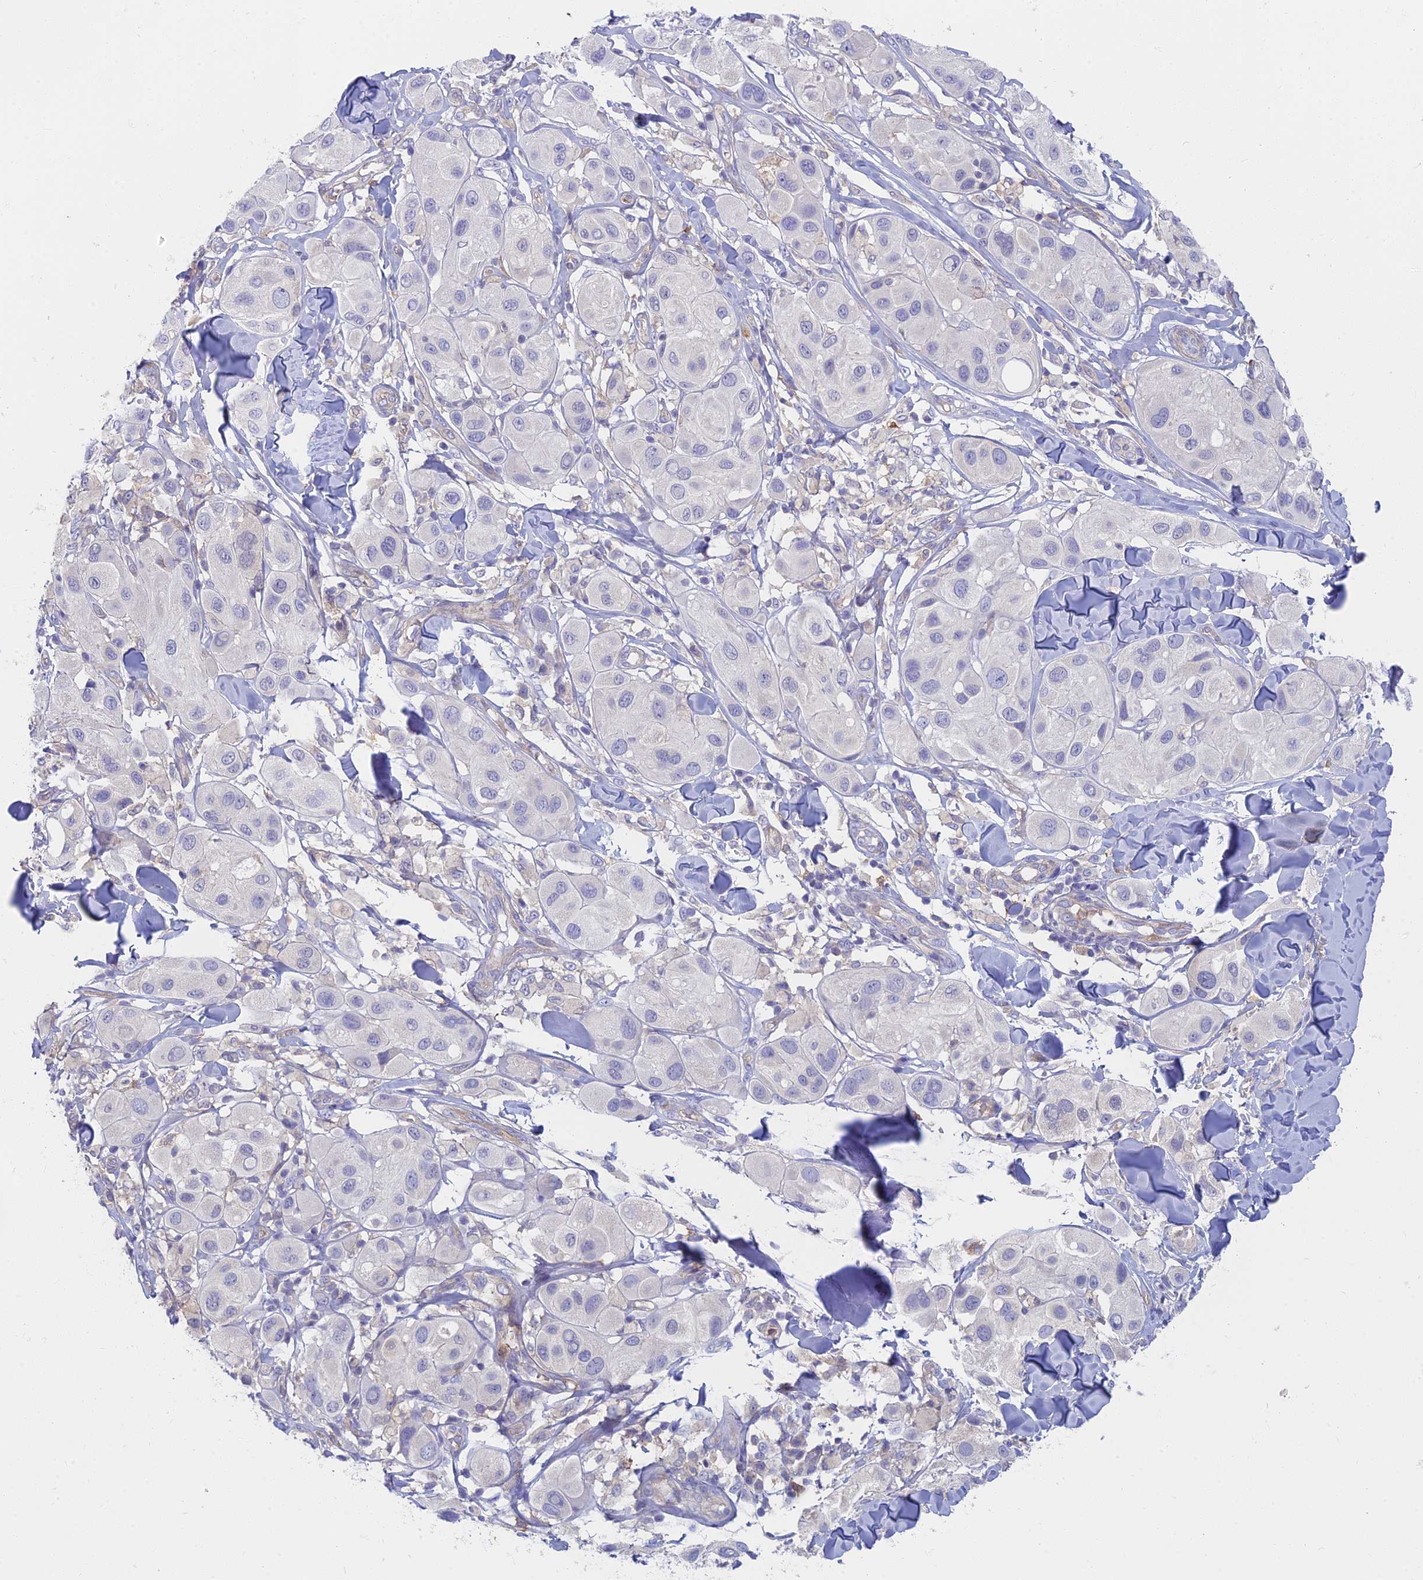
{"staining": {"intensity": "negative", "quantity": "none", "location": "none"}, "tissue": "melanoma", "cell_type": "Tumor cells", "image_type": "cancer", "snomed": [{"axis": "morphology", "description": "Malignant melanoma, Metastatic site"}, {"axis": "topography", "description": "Skin"}], "caption": "There is no significant expression in tumor cells of malignant melanoma (metastatic site). Brightfield microscopy of immunohistochemistry (IHC) stained with DAB (brown) and hematoxylin (blue), captured at high magnification.", "gene": "STRN4", "patient": {"sex": "male", "age": 41}}